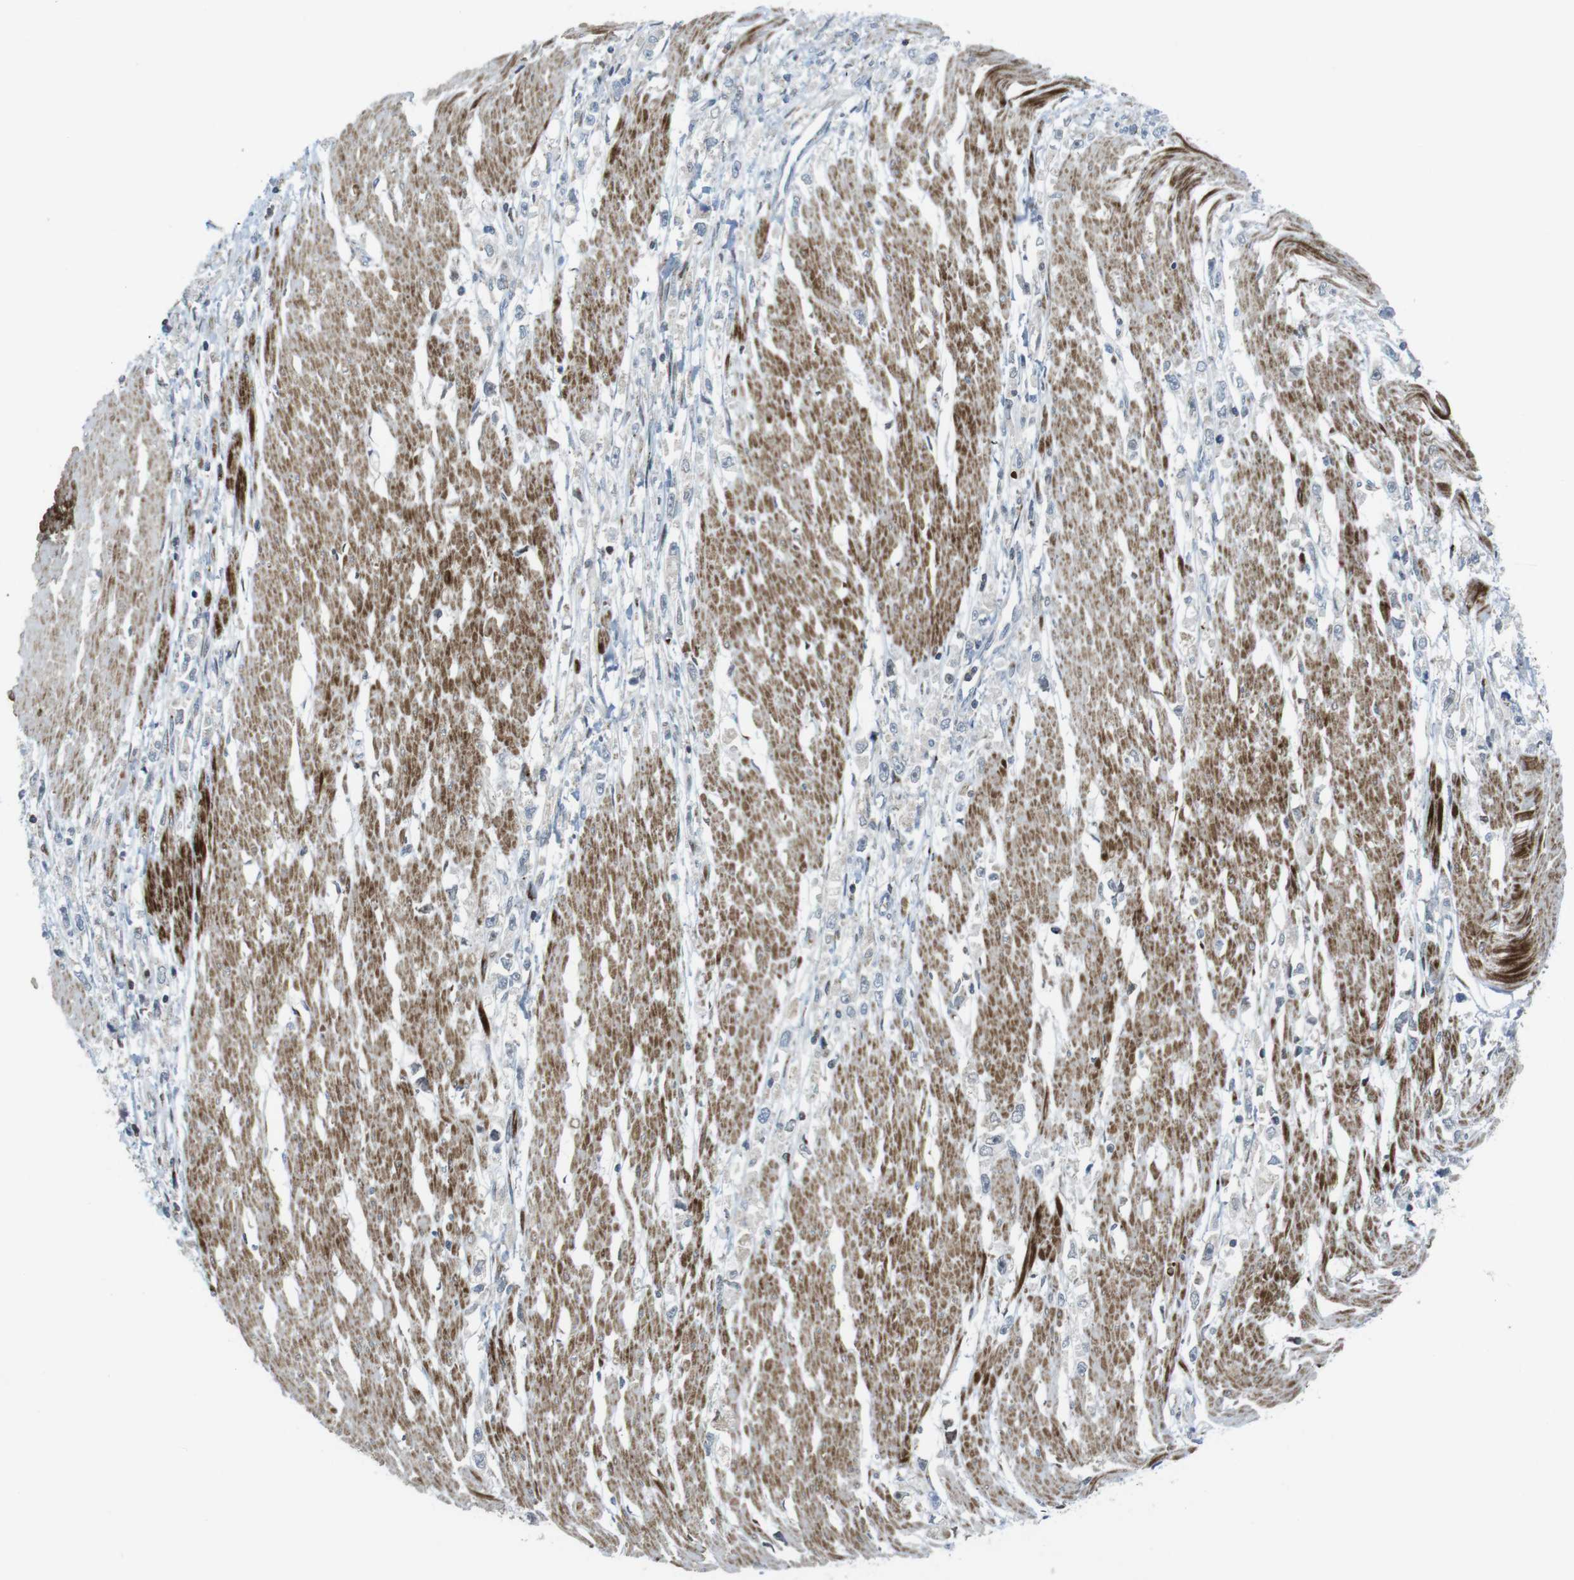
{"staining": {"intensity": "negative", "quantity": "none", "location": "none"}, "tissue": "stomach cancer", "cell_type": "Tumor cells", "image_type": "cancer", "snomed": [{"axis": "morphology", "description": "Adenocarcinoma, NOS"}, {"axis": "topography", "description": "Stomach"}], "caption": "A photomicrograph of stomach cancer (adenocarcinoma) stained for a protein demonstrates no brown staining in tumor cells.", "gene": "CUL7", "patient": {"sex": "female", "age": 59}}